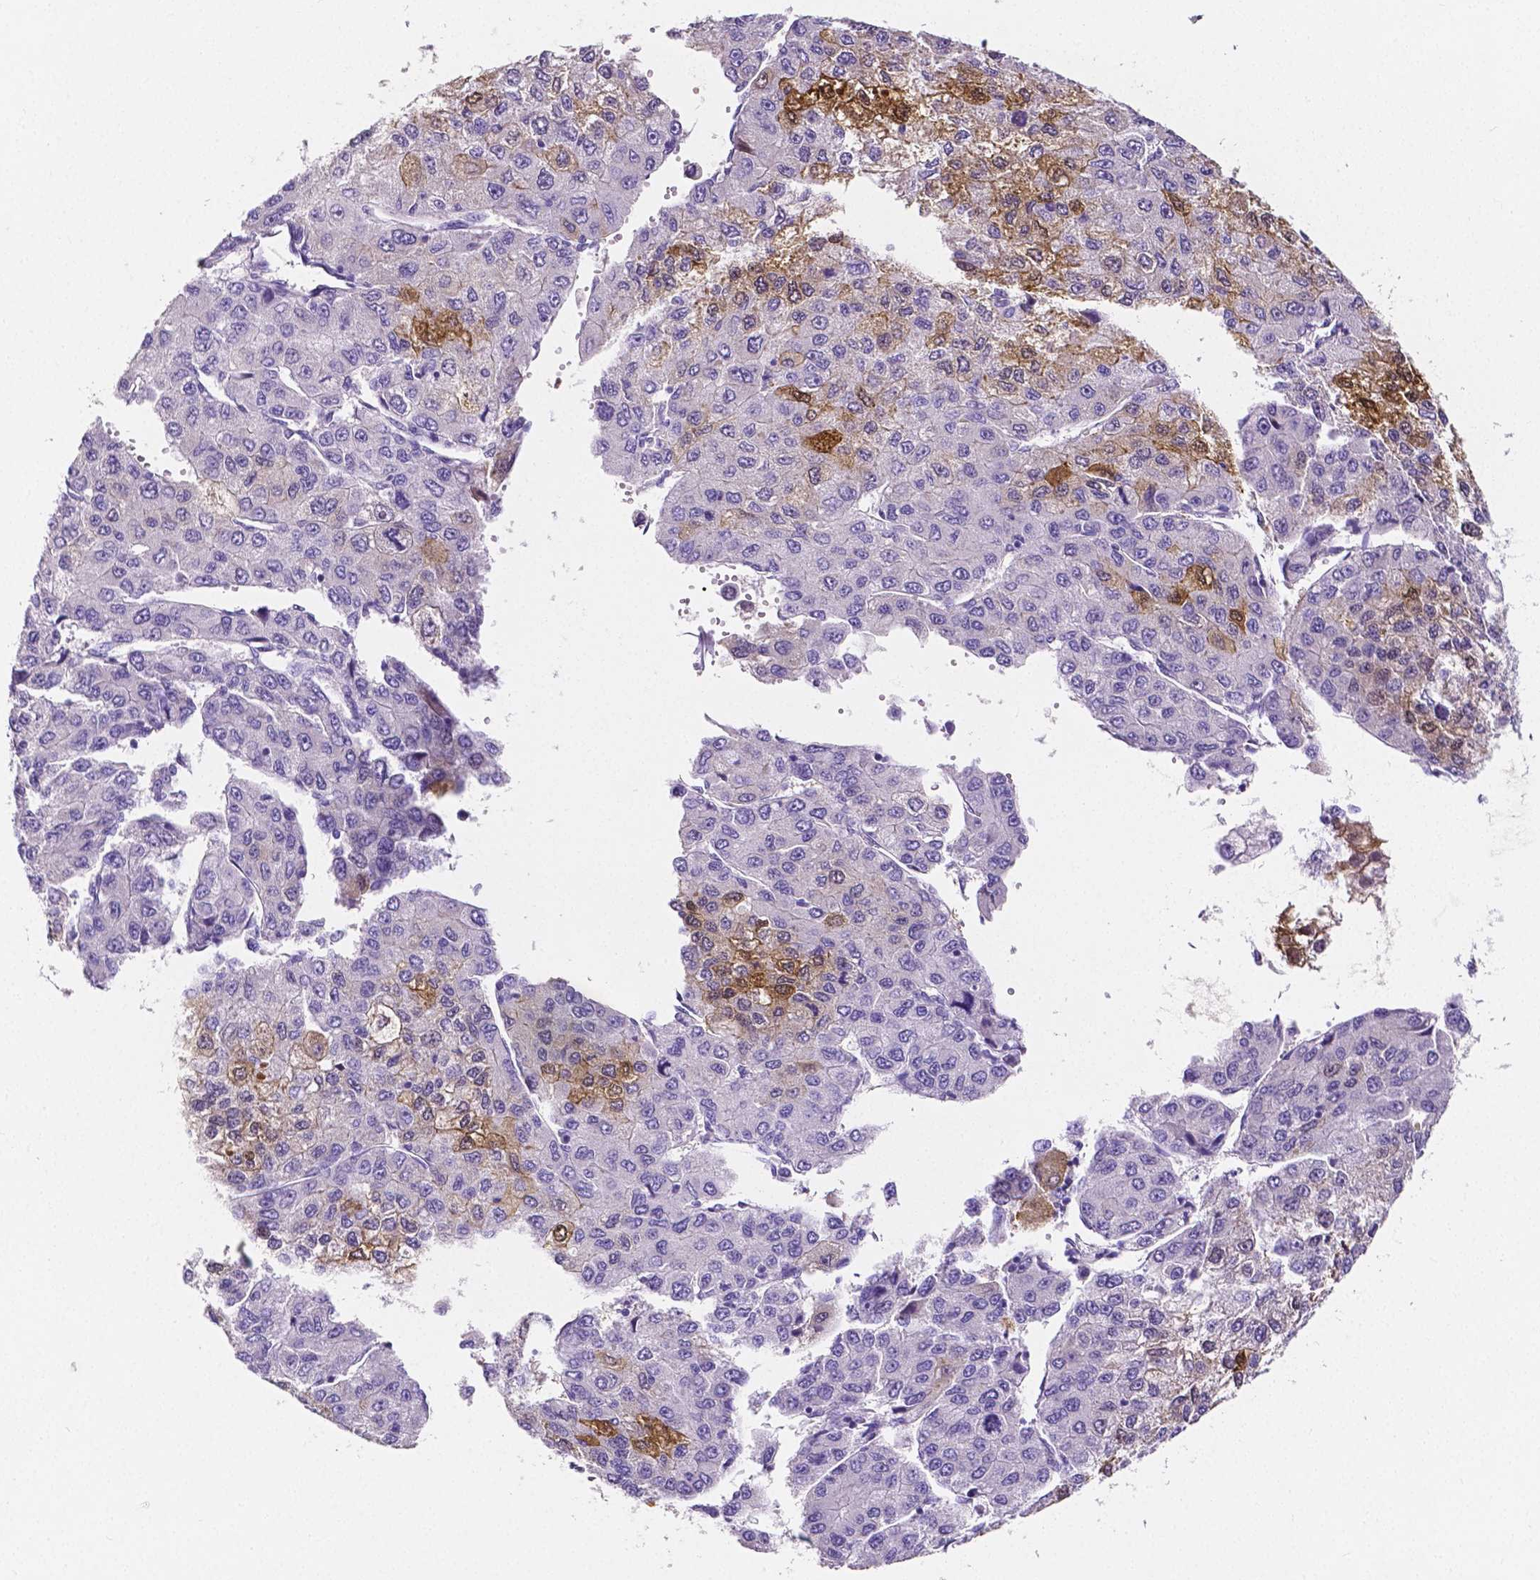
{"staining": {"intensity": "moderate", "quantity": "<25%", "location": "cytoplasmic/membranous"}, "tissue": "liver cancer", "cell_type": "Tumor cells", "image_type": "cancer", "snomed": [{"axis": "morphology", "description": "Carcinoma, Hepatocellular, NOS"}, {"axis": "topography", "description": "Liver"}], "caption": "Protein expression analysis of liver cancer exhibits moderate cytoplasmic/membranous staining in about <25% of tumor cells. (DAB = brown stain, brightfield microscopy at high magnification).", "gene": "SLC22A2", "patient": {"sex": "female", "age": 66}}